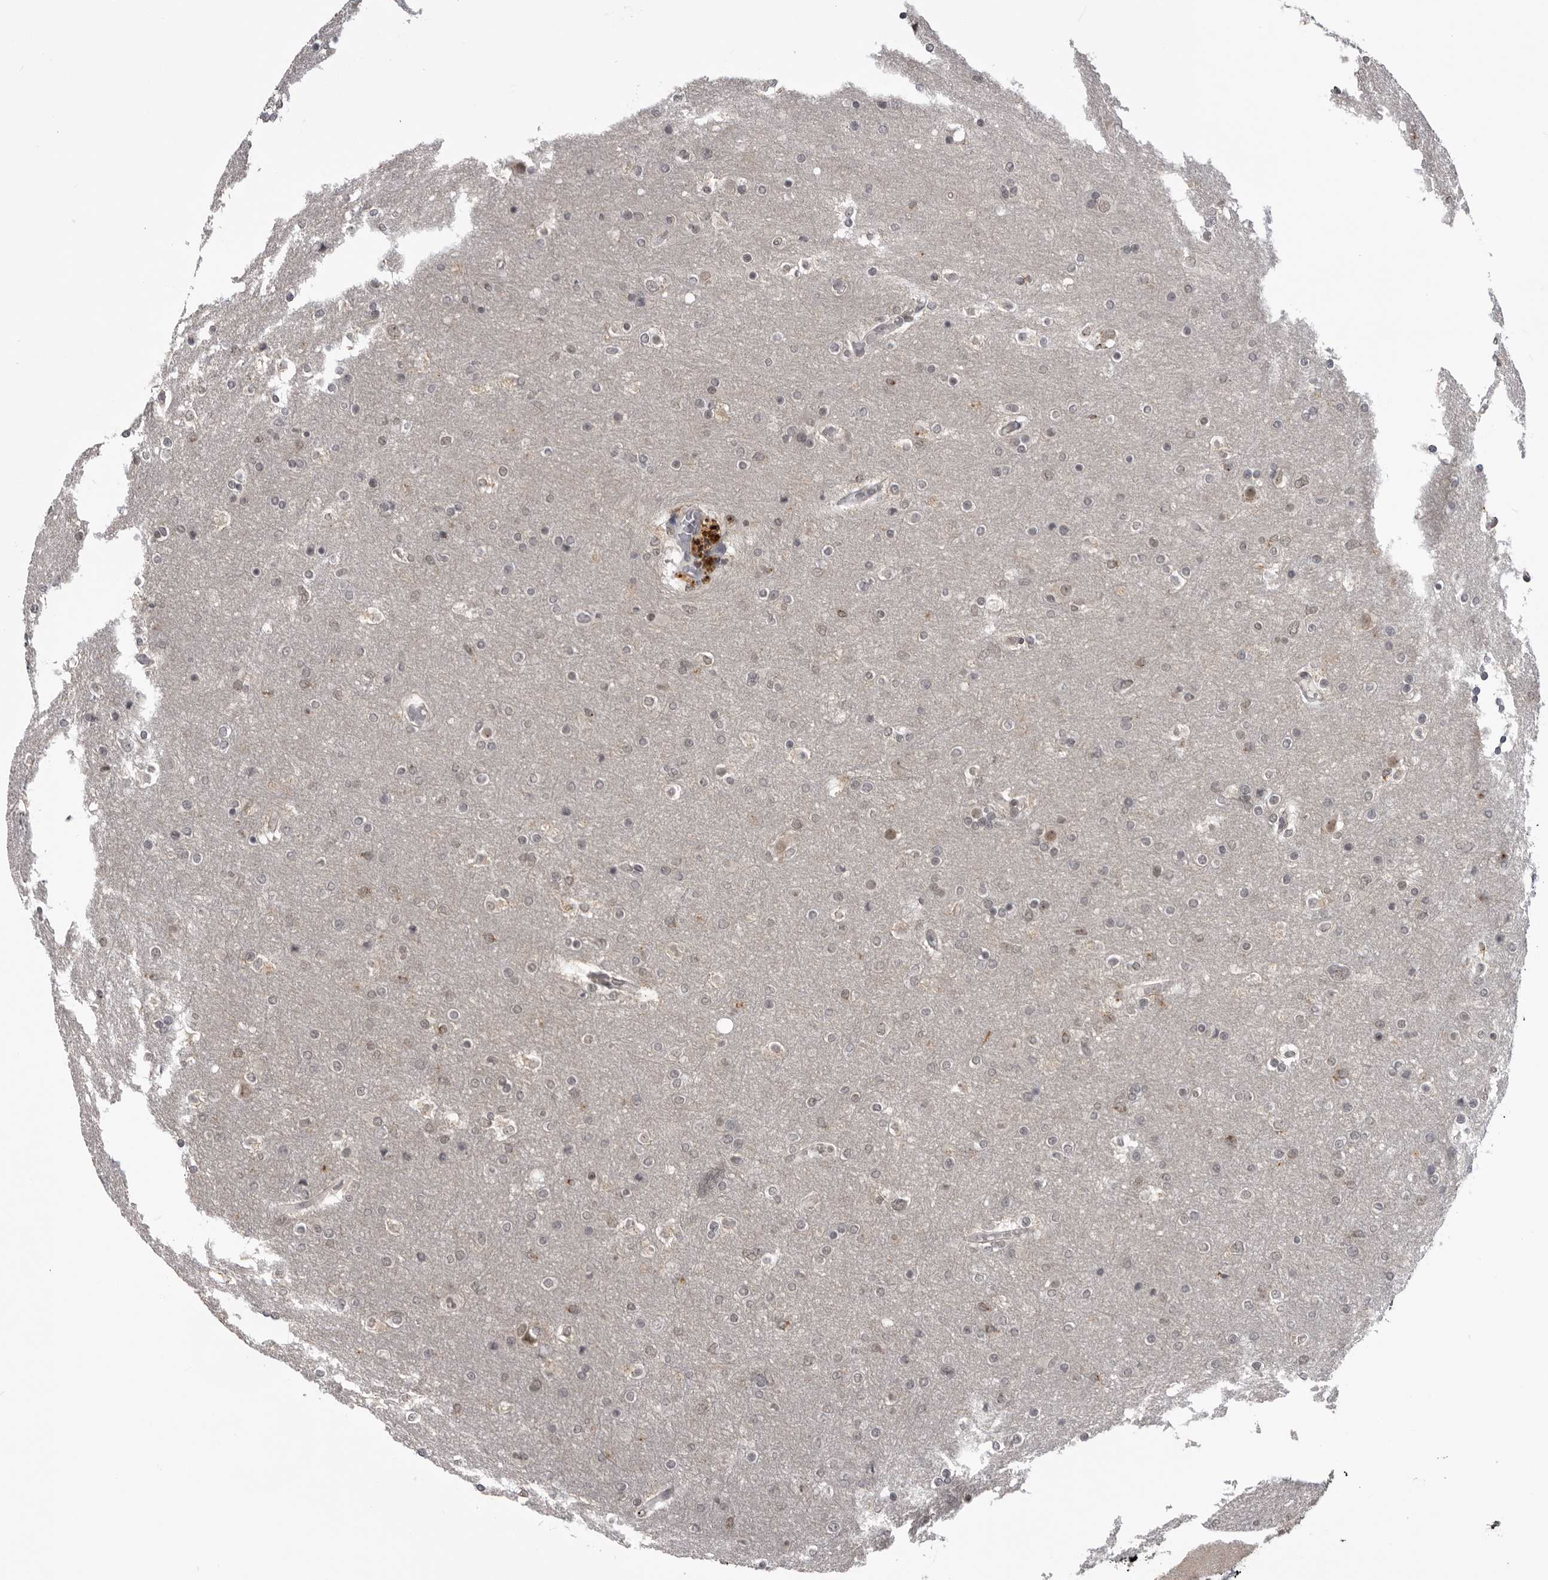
{"staining": {"intensity": "negative", "quantity": "none", "location": "none"}, "tissue": "glioma", "cell_type": "Tumor cells", "image_type": "cancer", "snomed": [{"axis": "morphology", "description": "Glioma, malignant, High grade"}, {"axis": "topography", "description": "Cerebral cortex"}], "caption": "Immunohistochemistry (IHC) histopathology image of neoplastic tissue: glioma stained with DAB reveals no significant protein positivity in tumor cells.", "gene": "PDCL3", "patient": {"sex": "female", "age": 36}}